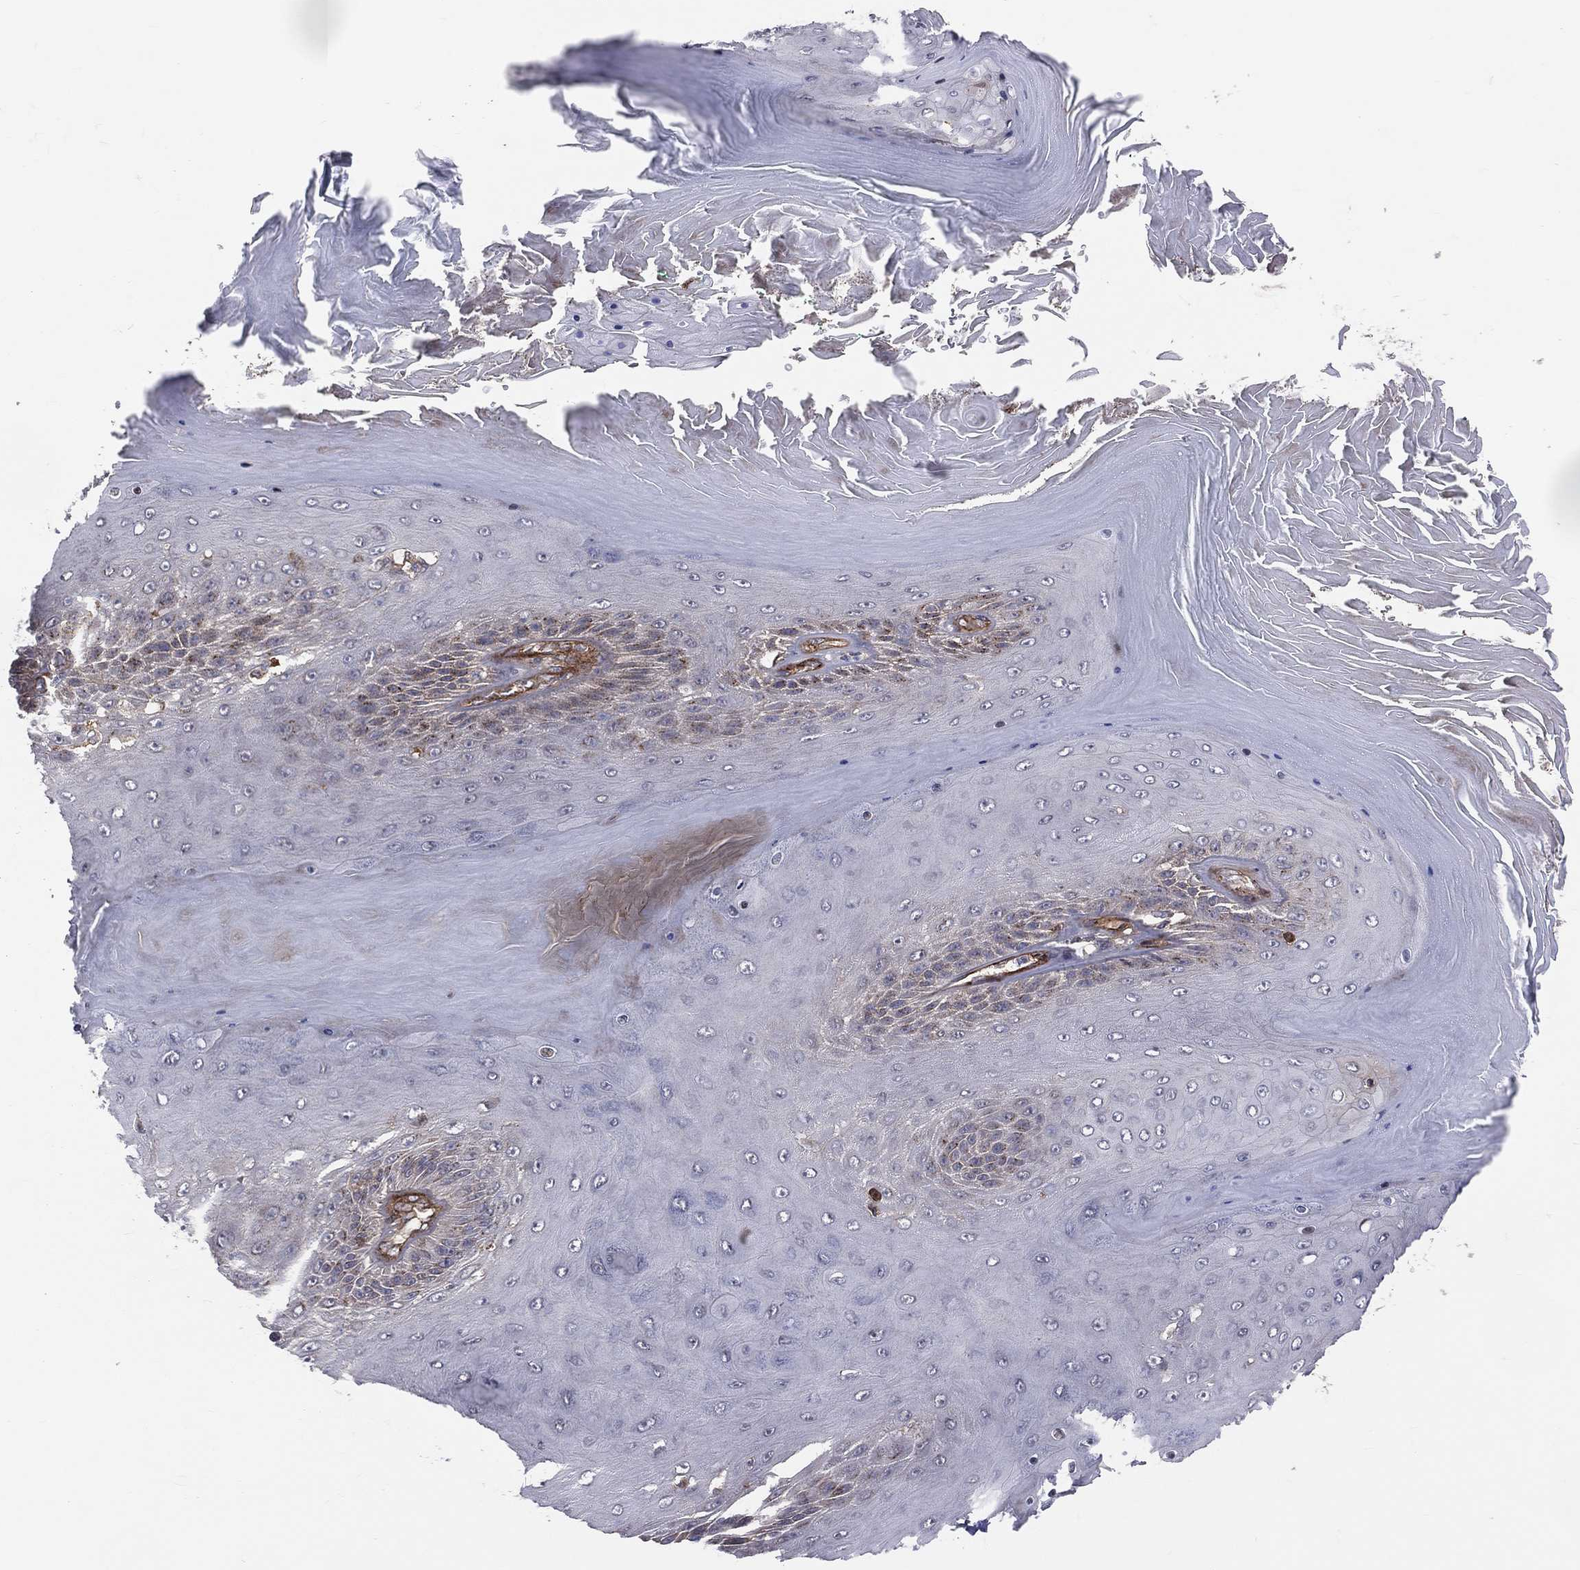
{"staining": {"intensity": "negative", "quantity": "none", "location": "none"}, "tissue": "skin cancer", "cell_type": "Tumor cells", "image_type": "cancer", "snomed": [{"axis": "morphology", "description": "Squamous cell carcinoma, NOS"}, {"axis": "topography", "description": "Skin"}], "caption": "An image of skin cancer stained for a protein displays no brown staining in tumor cells. The staining is performed using DAB (3,3'-diaminobenzidine) brown chromogen with nuclei counter-stained in using hematoxylin.", "gene": "ENTPD1", "patient": {"sex": "male", "age": 62}}